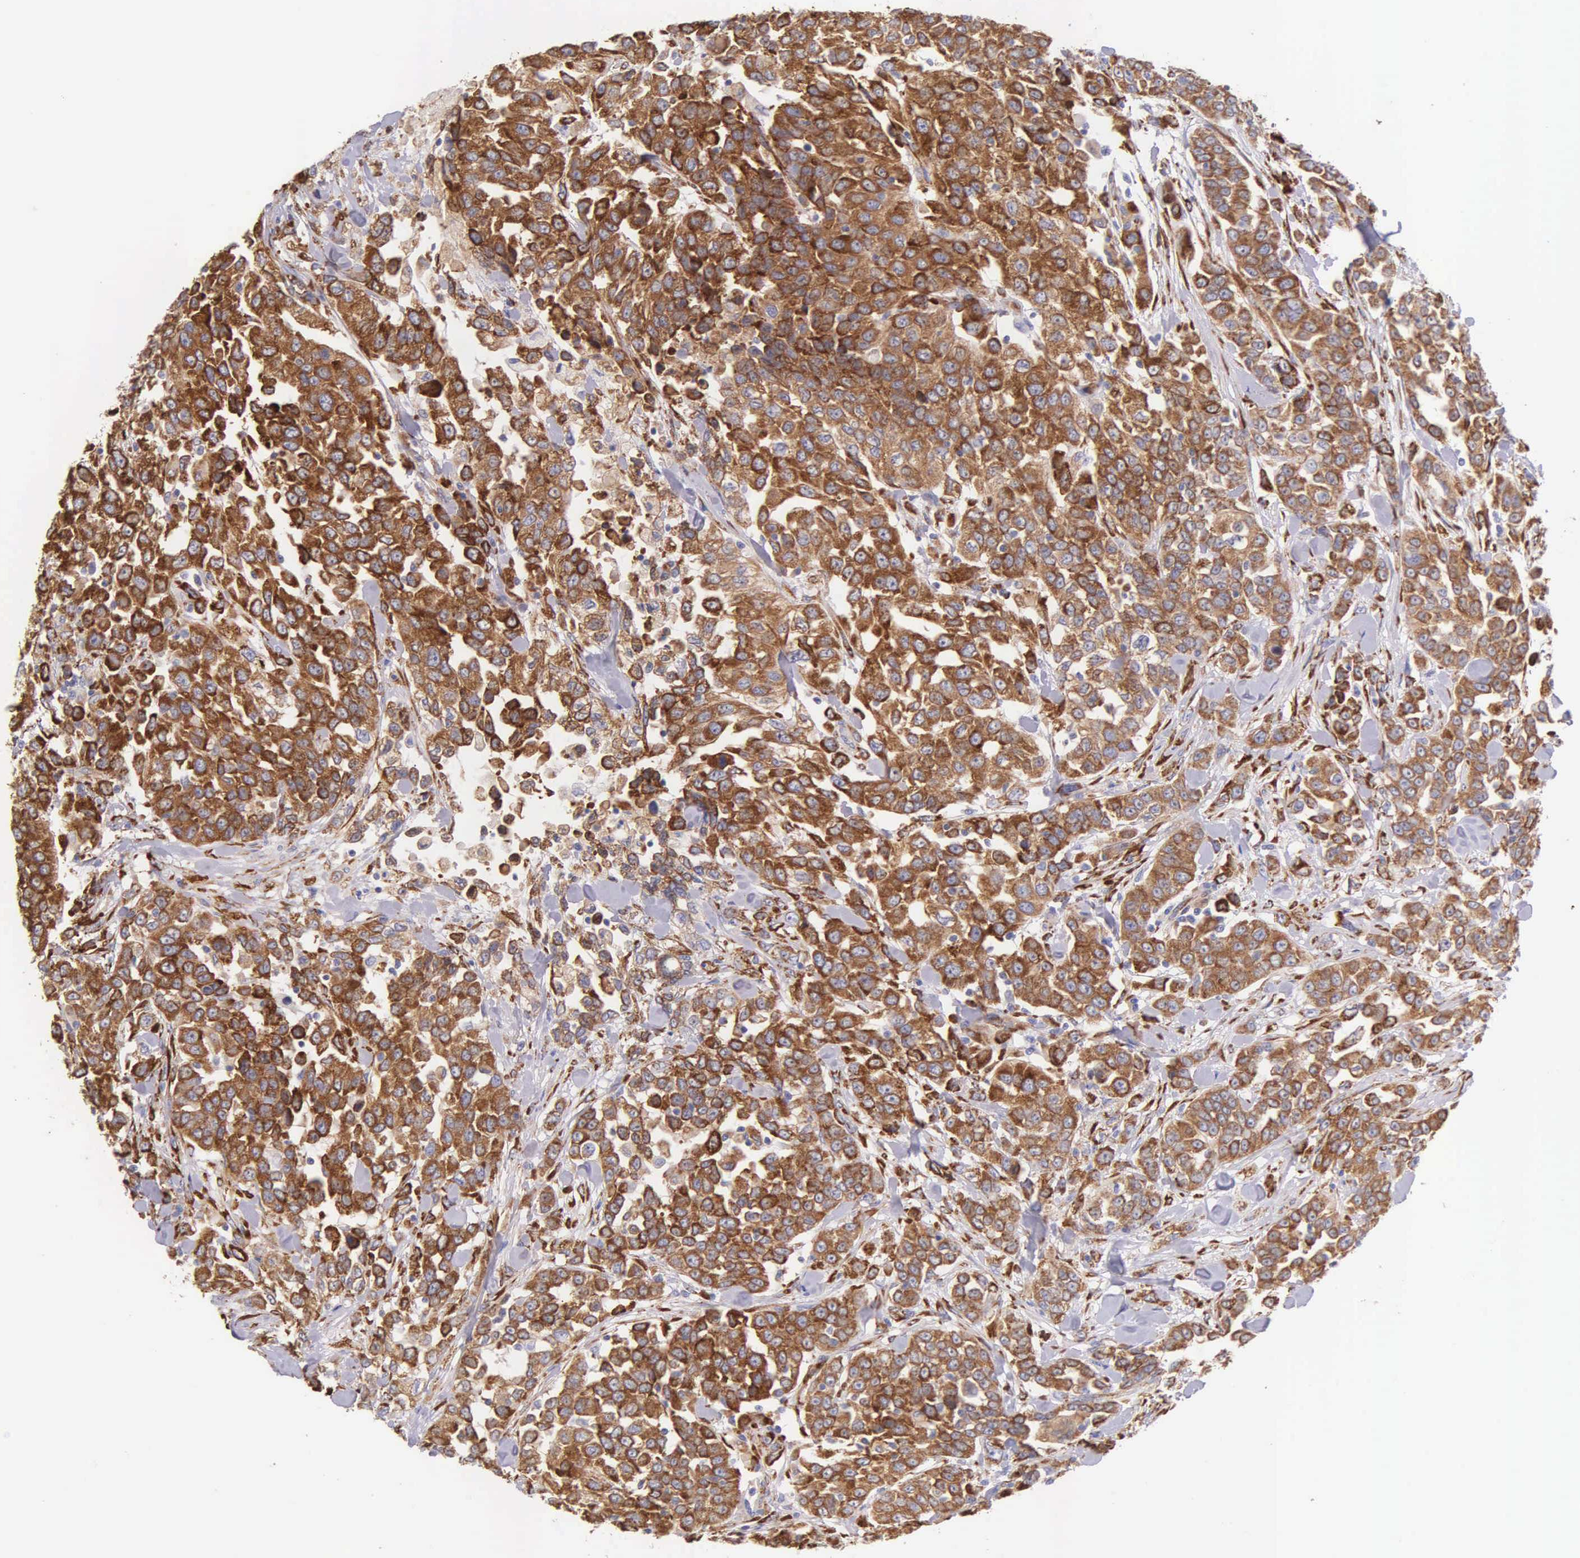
{"staining": {"intensity": "strong", "quantity": ">75%", "location": "cytoplasmic/membranous"}, "tissue": "urothelial cancer", "cell_type": "Tumor cells", "image_type": "cancer", "snomed": [{"axis": "morphology", "description": "Urothelial carcinoma, High grade"}, {"axis": "topography", "description": "Urinary bladder"}], "caption": "Human urothelial carcinoma (high-grade) stained with a protein marker displays strong staining in tumor cells.", "gene": "CKAP4", "patient": {"sex": "female", "age": 80}}